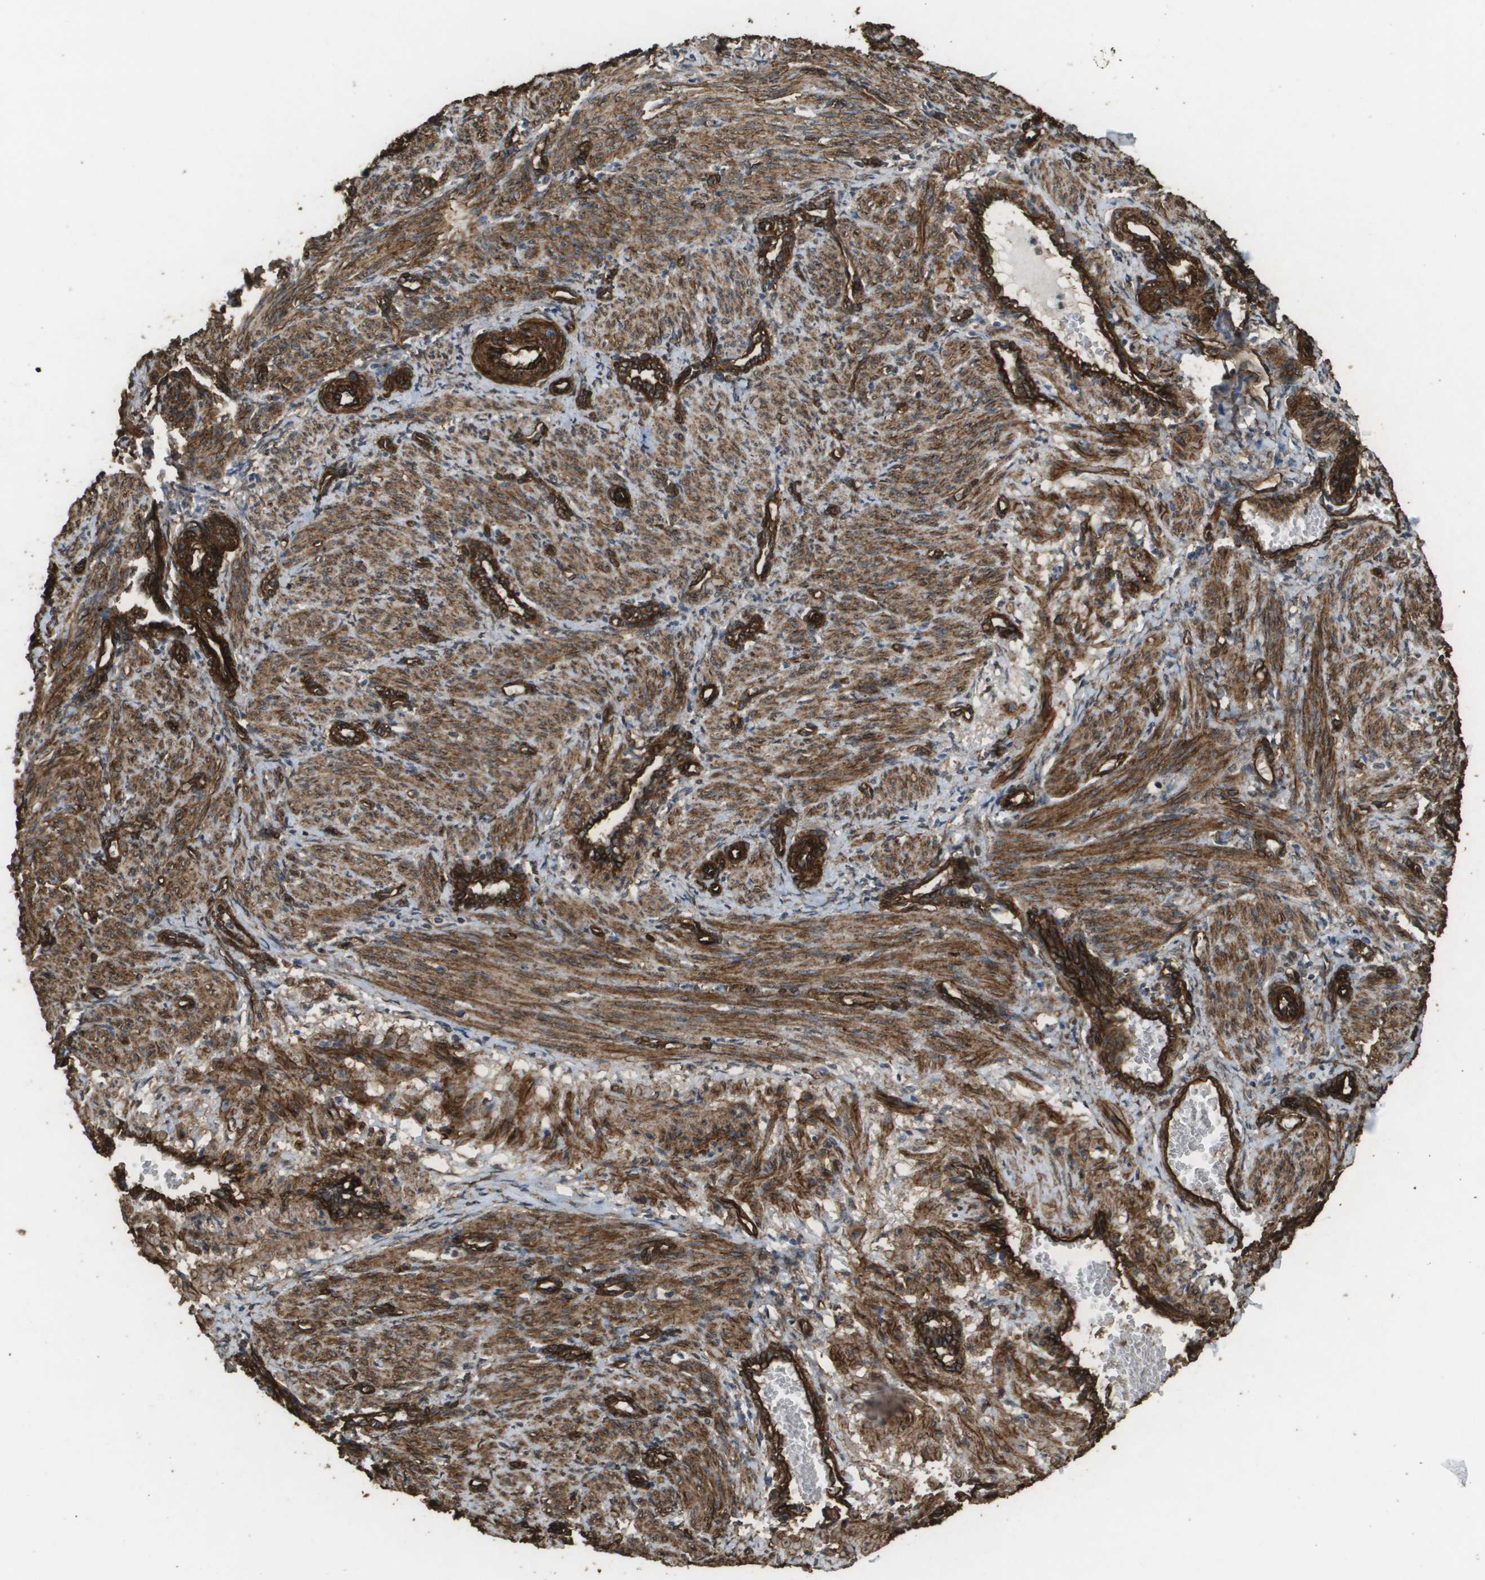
{"staining": {"intensity": "strong", "quantity": ">75%", "location": "cytoplasmic/membranous"}, "tissue": "smooth muscle", "cell_type": "Smooth muscle cells", "image_type": "normal", "snomed": [{"axis": "morphology", "description": "Normal tissue, NOS"}, {"axis": "topography", "description": "Endometrium"}], "caption": "This is an image of immunohistochemistry staining of benign smooth muscle, which shows strong expression in the cytoplasmic/membranous of smooth muscle cells.", "gene": "AAMP", "patient": {"sex": "female", "age": 33}}